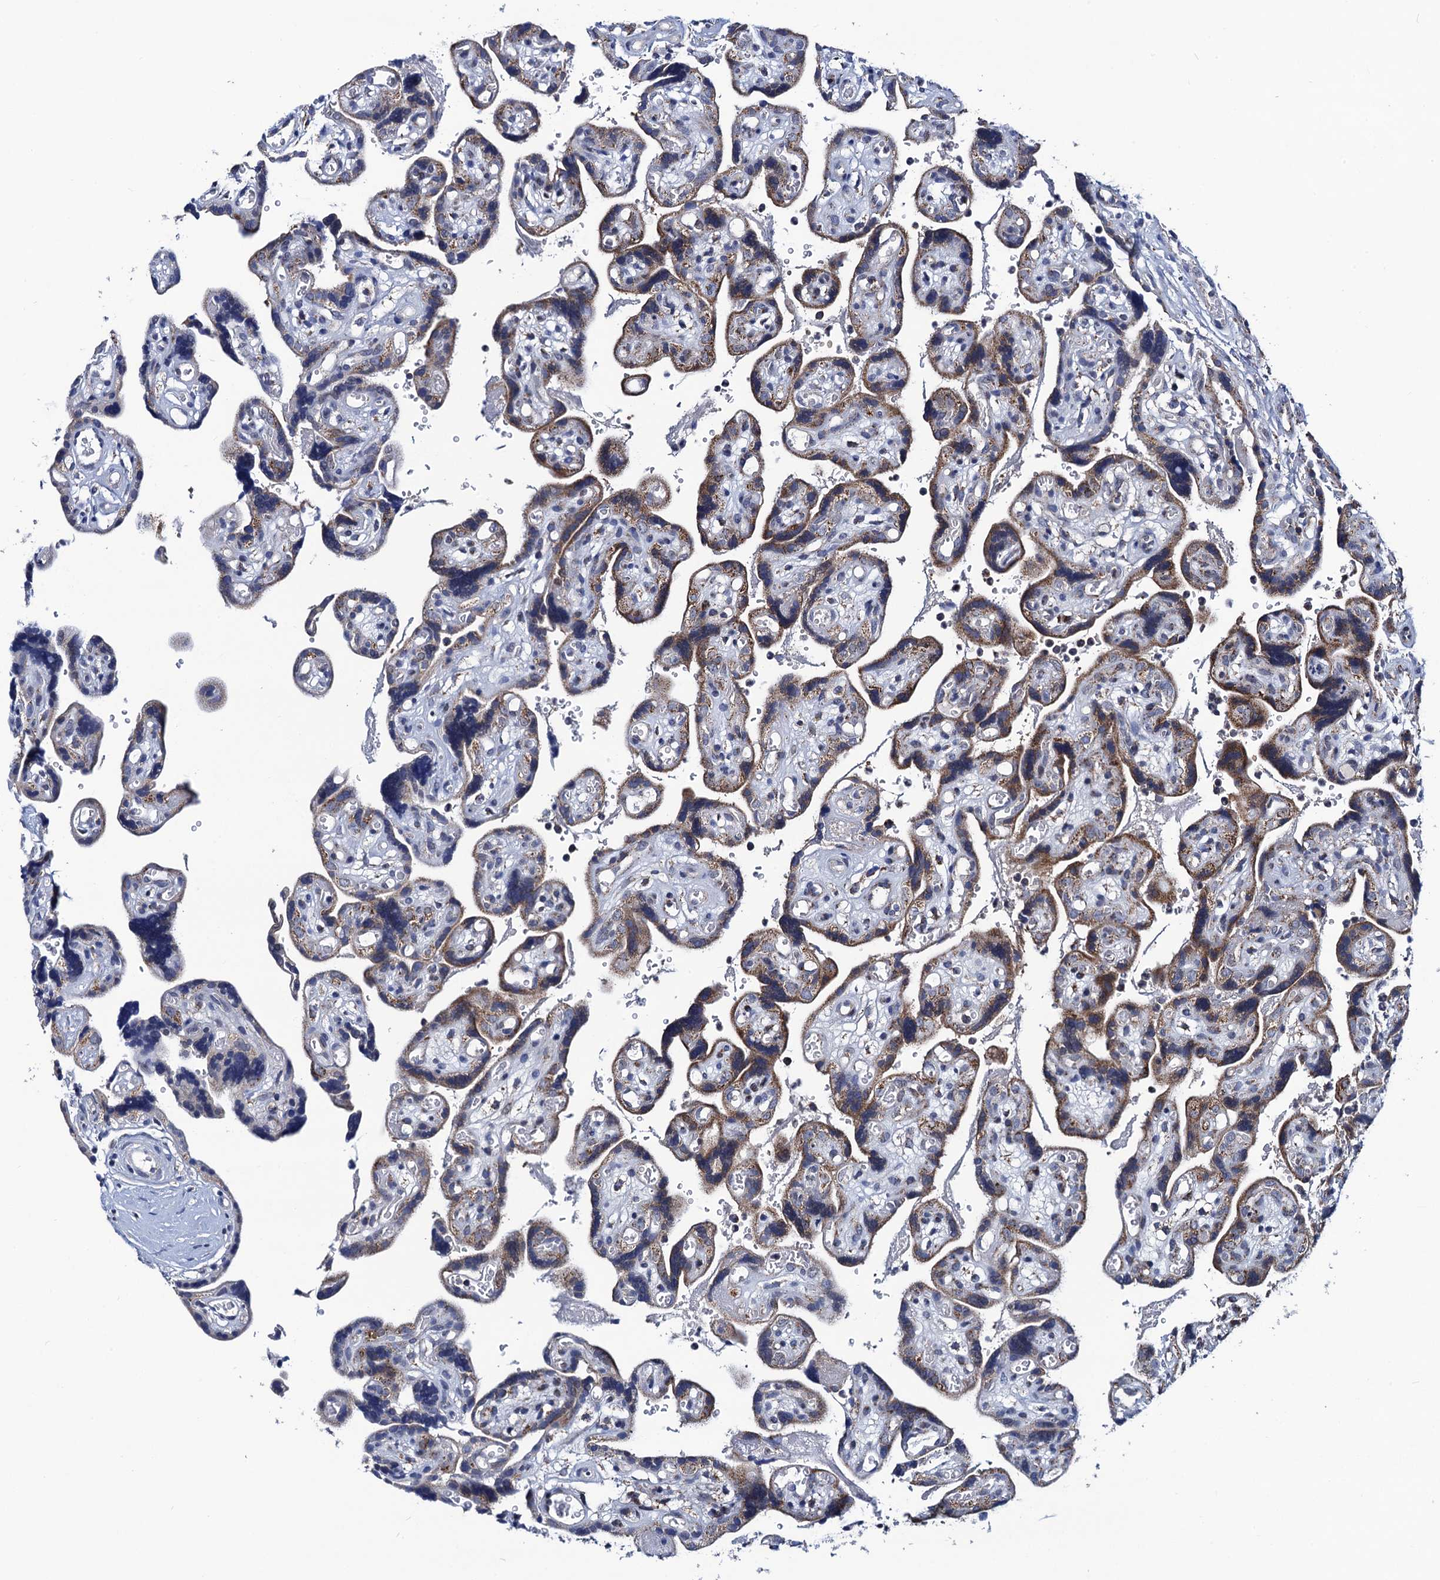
{"staining": {"intensity": "moderate", "quantity": "<25%", "location": "cytoplasmic/membranous"}, "tissue": "placenta", "cell_type": "Decidual cells", "image_type": "normal", "snomed": [{"axis": "morphology", "description": "Normal tissue, NOS"}, {"axis": "topography", "description": "Placenta"}], "caption": "Decidual cells exhibit low levels of moderate cytoplasmic/membranous expression in approximately <25% of cells in normal placenta.", "gene": "PTCD3", "patient": {"sex": "female", "age": 30}}